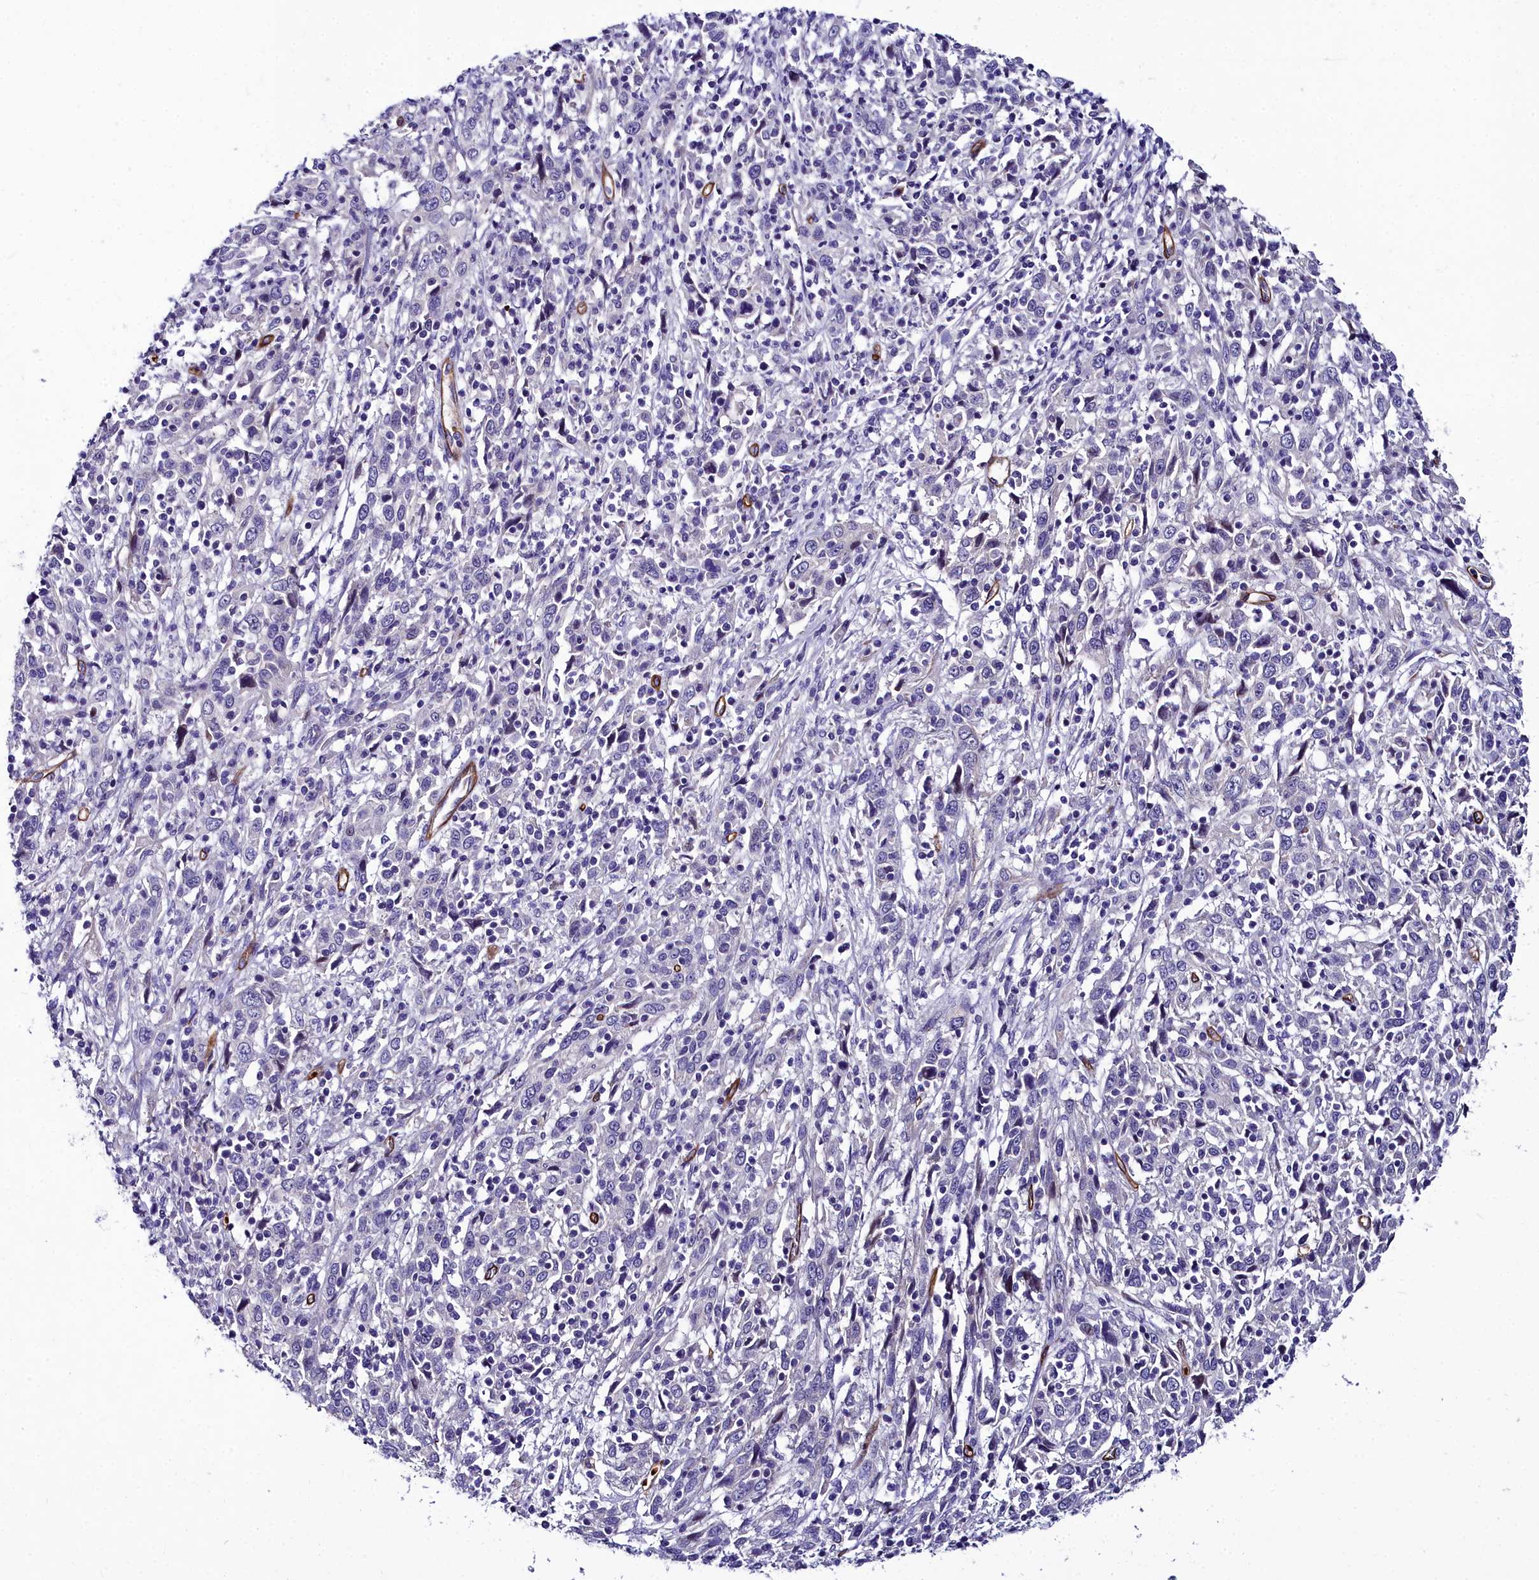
{"staining": {"intensity": "negative", "quantity": "none", "location": "none"}, "tissue": "cervical cancer", "cell_type": "Tumor cells", "image_type": "cancer", "snomed": [{"axis": "morphology", "description": "Squamous cell carcinoma, NOS"}, {"axis": "topography", "description": "Cervix"}], "caption": "DAB (3,3'-diaminobenzidine) immunohistochemical staining of cervical cancer (squamous cell carcinoma) shows no significant expression in tumor cells.", "gene": "CYP4F11", "patient": {"sex": "female", "age": 46}}